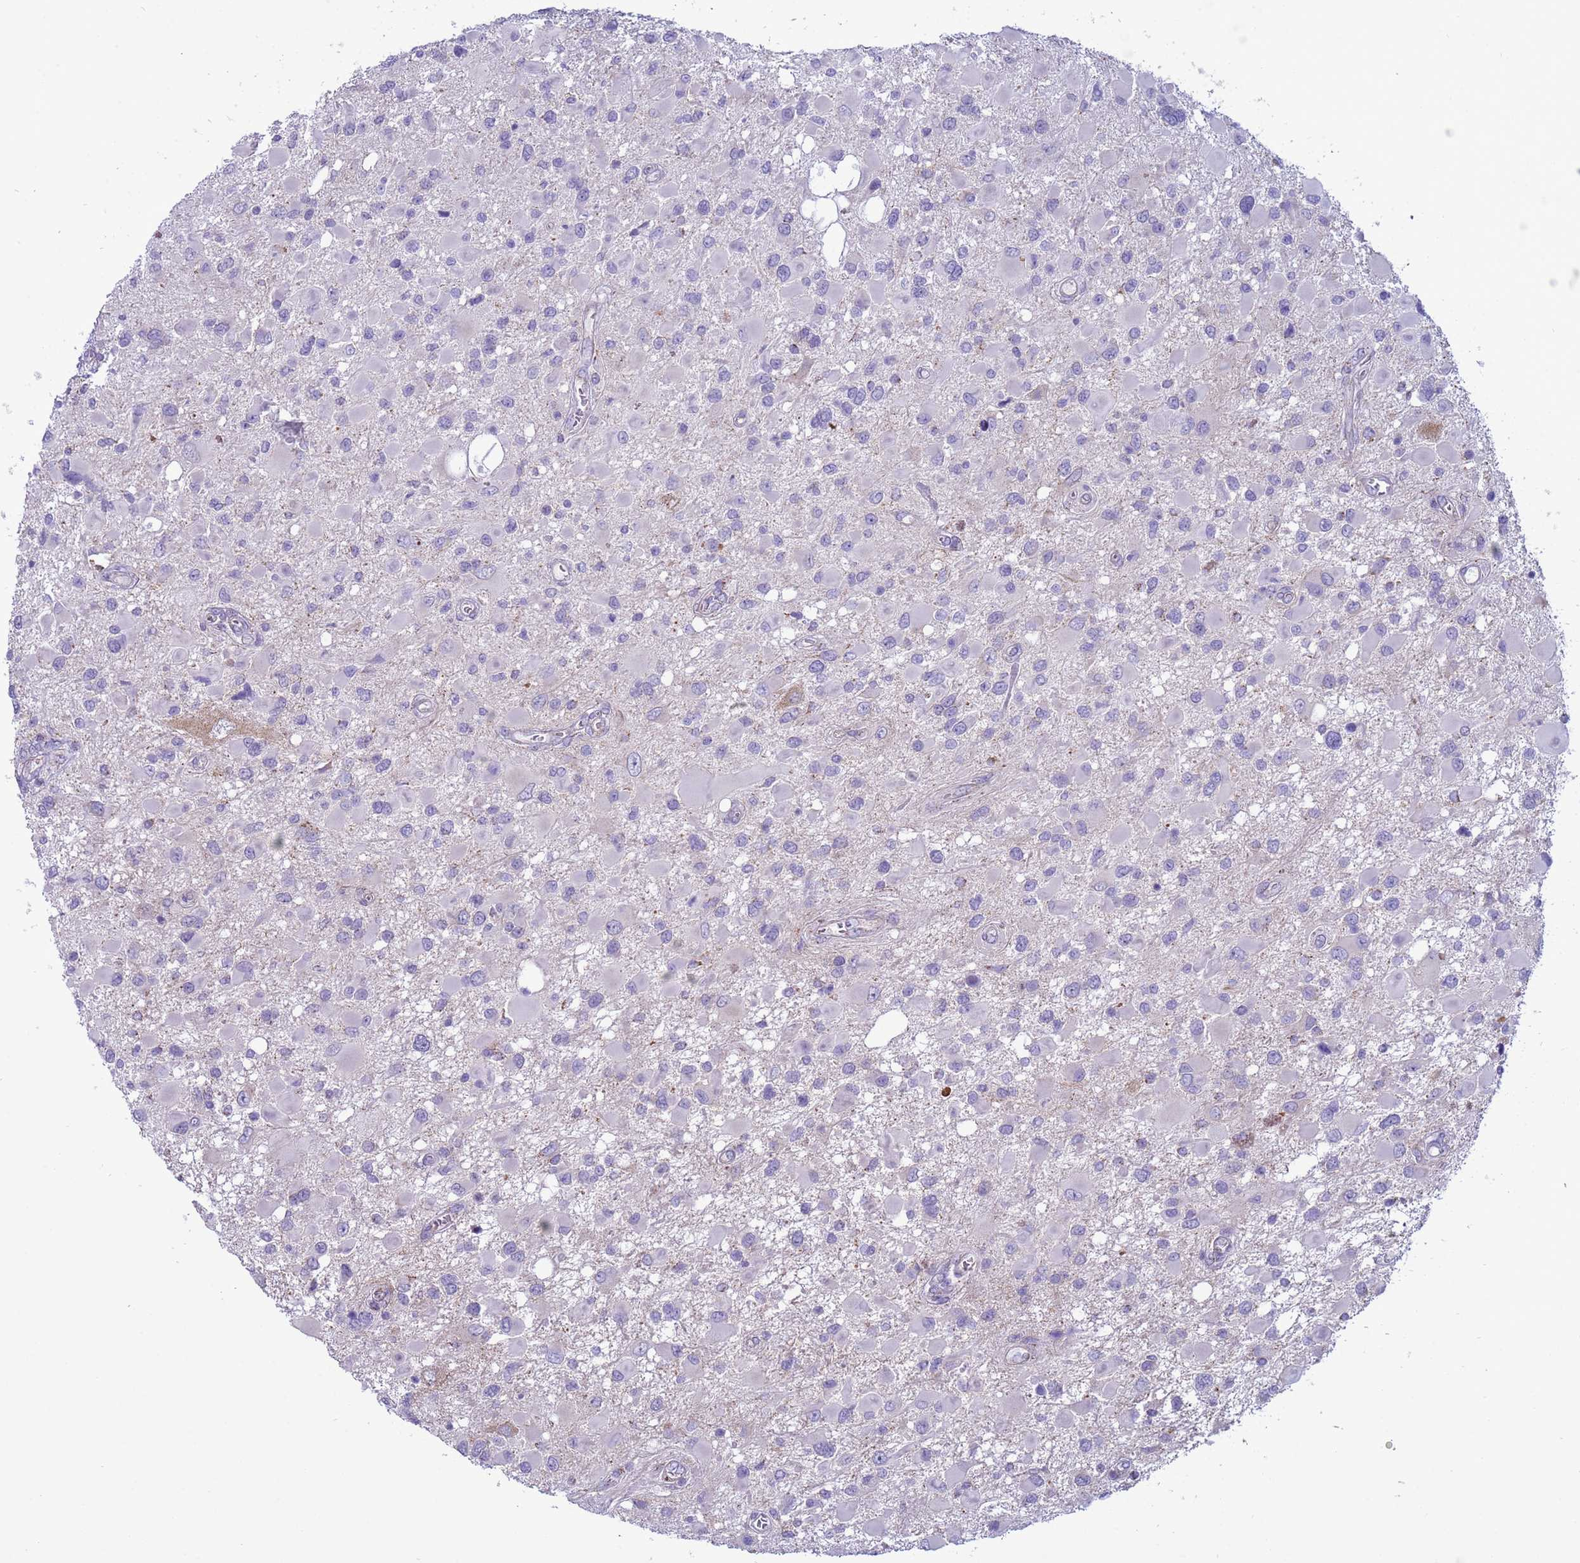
{"staining": {"intensity": "negative", "quantity": "none", "location": "none"}, "tissue": "glioma", "cell_type": "Tumor cells", "image_type": "cancer", "snomed": [{"axis": "morphology", "description": "Glioma, malignant, High grade"}, {"axis": "topography", "description": "Brain"}], "caption": "Glioma stained for a protein using IHC demonstrates no staining tumor cells.", "gene": "NCALD", "patient": {"sex": "male", "age": 53}}